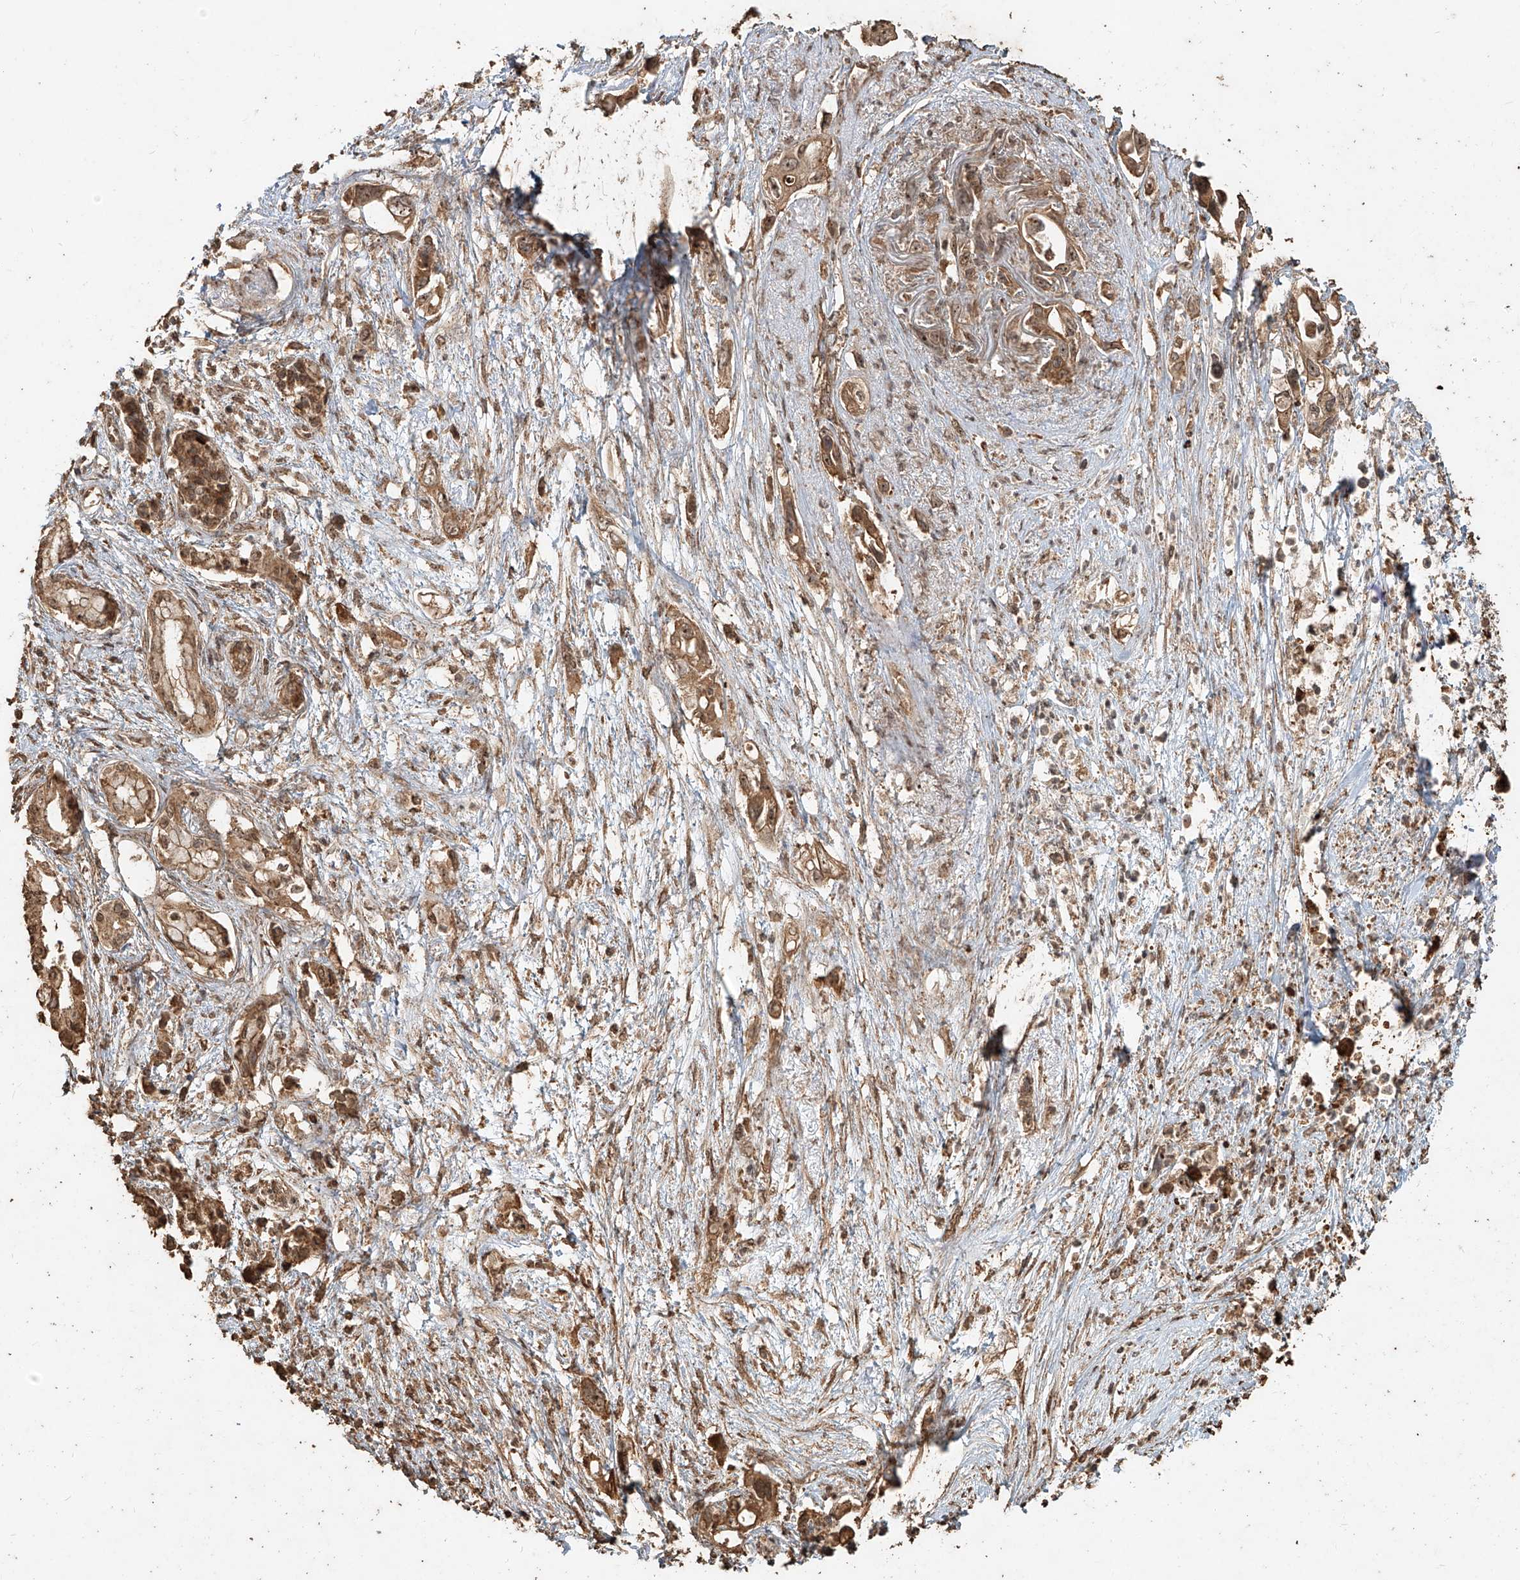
{"staining": {"intensity": "moderate", "quantity": ">75%", "location": "cytoplasmic/membranous,nuclear"}, "tissue": "pancreatic cancer", "cell_type": "Tumor cells", "image_type": "cancer", "snomed": [{"axis": "morphology", "description": "Adenocarcinoma, NOS"}, {"axis": "topography", "description": "Pancreas"}], "caption": "Human pancreatic cancer (adenocarcinoma) stained with a protein marker displays moderate staining in tumor cells.", "gene": "ZNF660", "patient": {"sex": "male", "age": 66}}